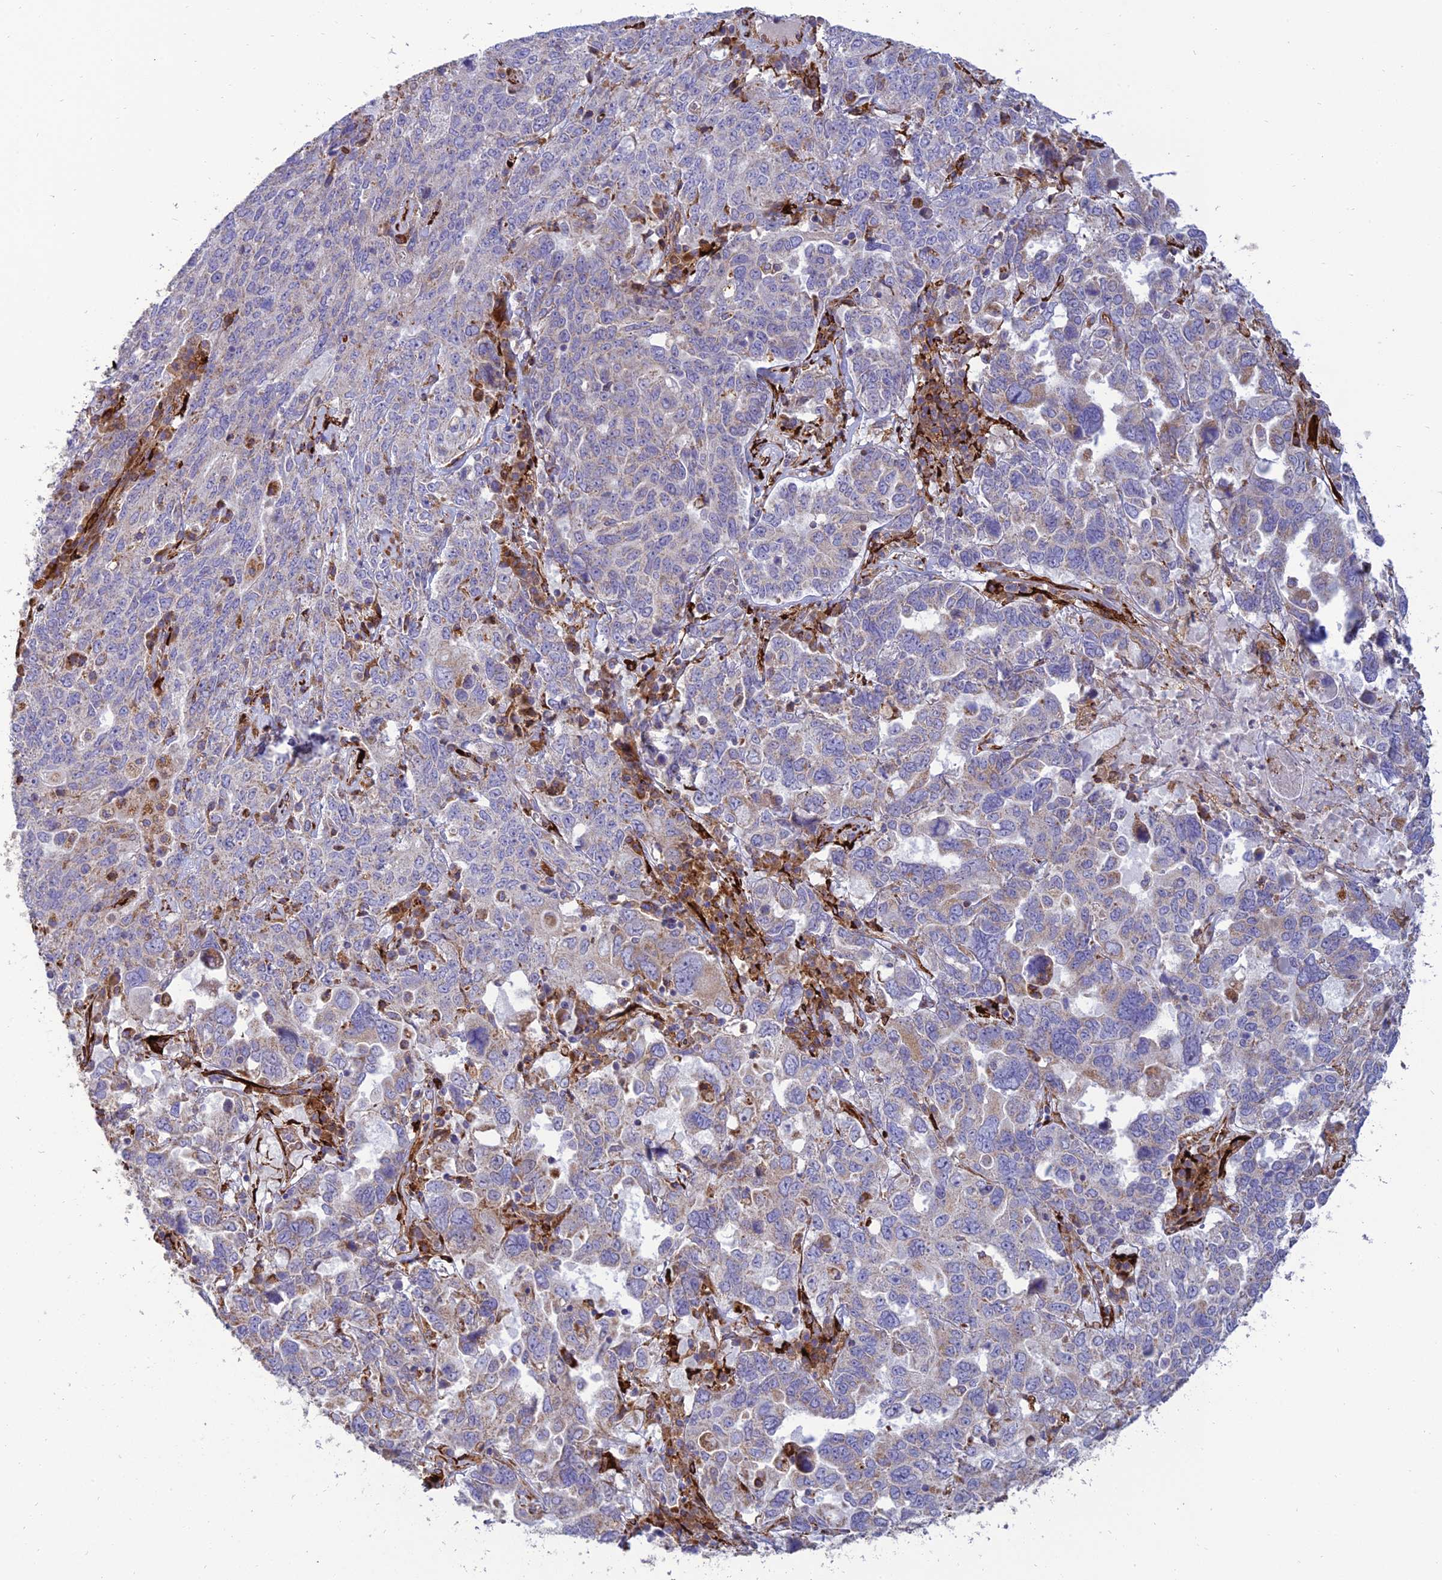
{"staining": {"intensity": "negative", "quantity": "none", "location": "none"}, "tissue": "ovarian cancer", "cell_type": "Tumor cells", "image_type": "cancer", "snomed": [{"axis": "morphology", "description": "Carcinoma, endometroid"}, {"axis": "topography", "description": "Ovary"}], "caption": "High power microscopy photomicrograph of an immunohistochemistry micrograph of ovarian endometroid carcinoma, revealing no significant positivity in tumor cells.", "gene": "RCN3", "patient": {"sex": "female", "age": 62}}